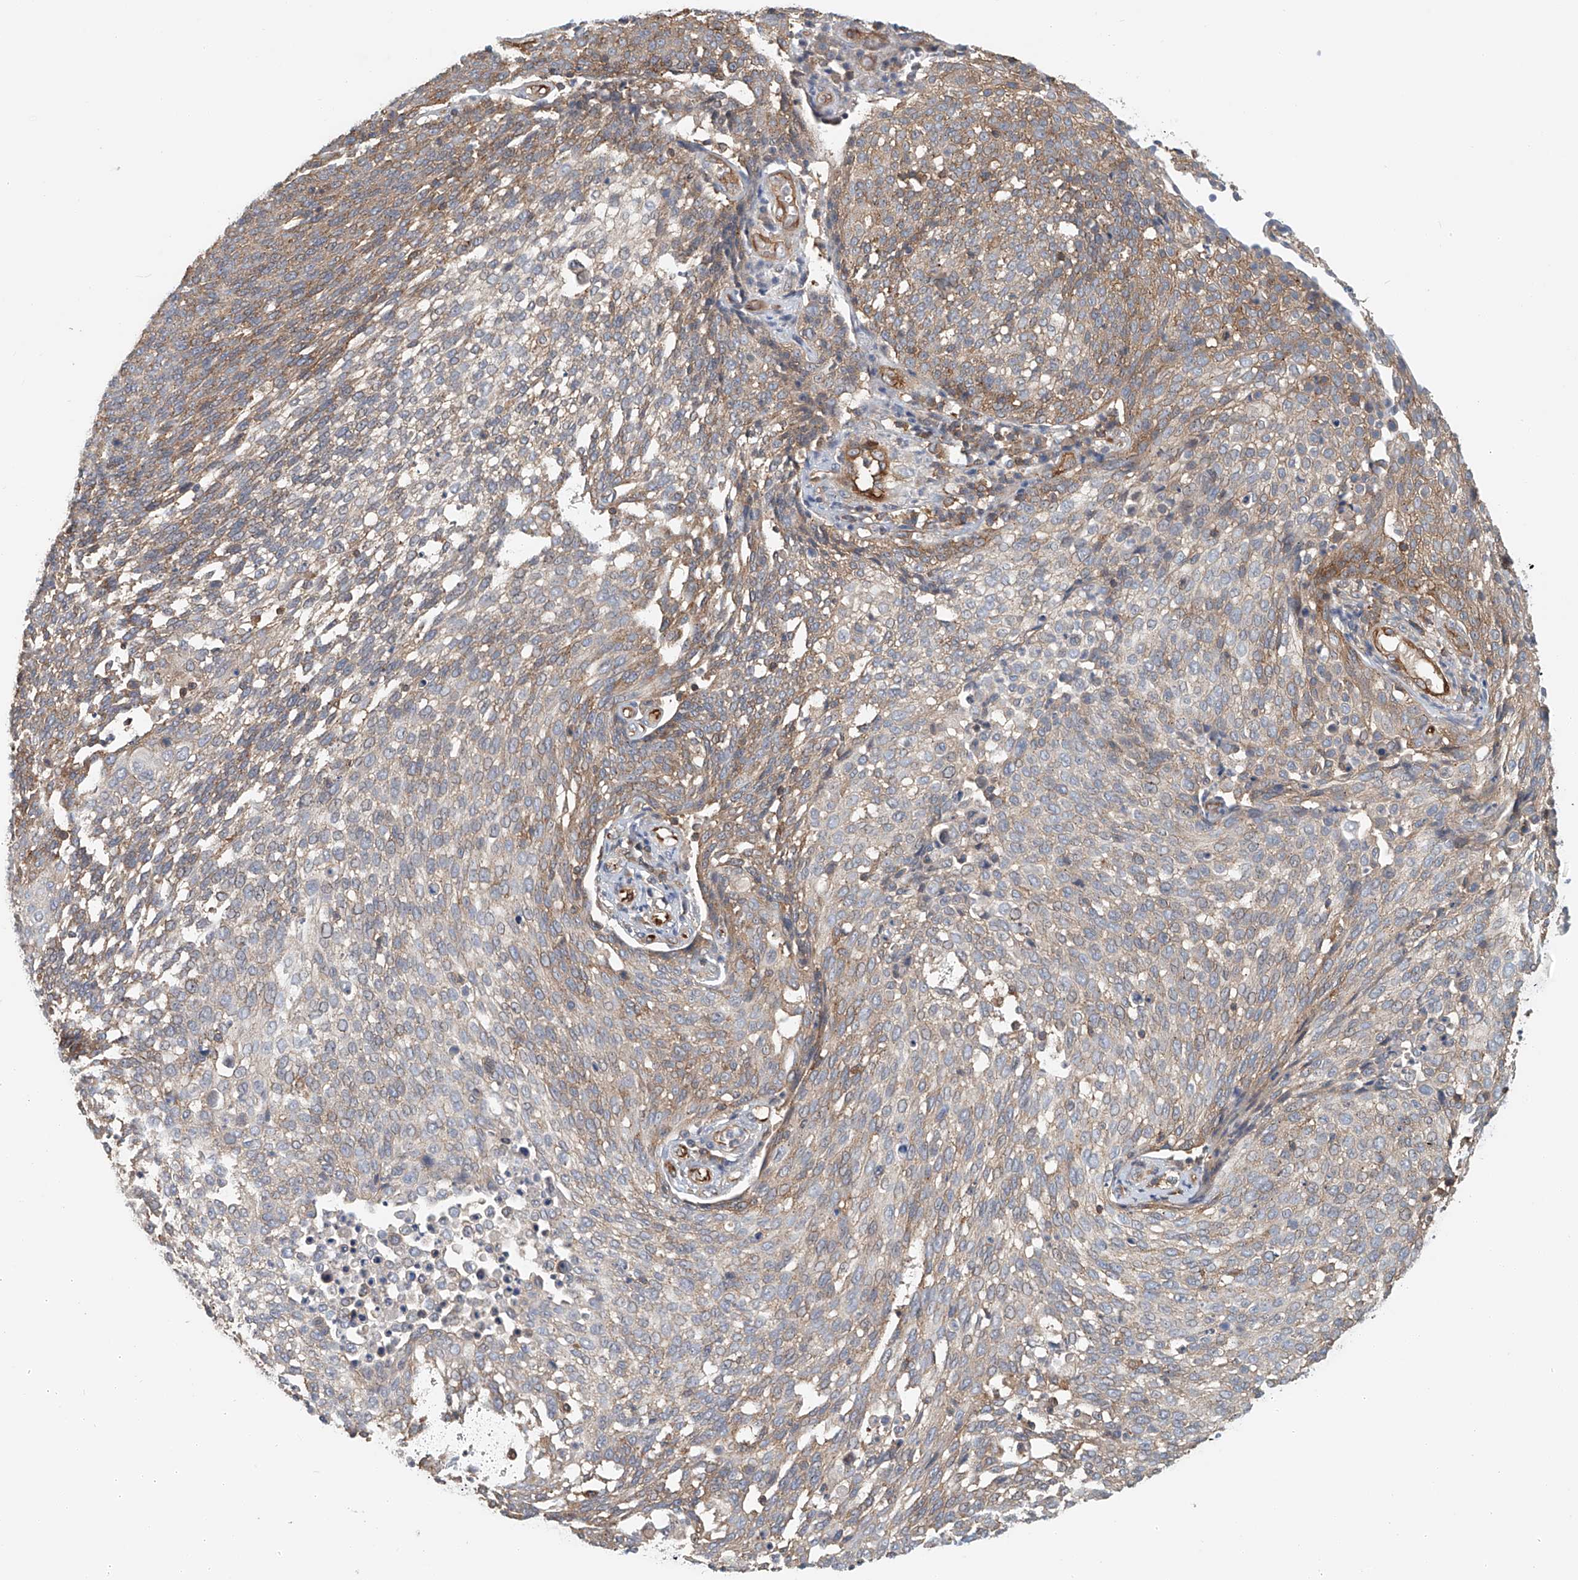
{"staining": {"intensity": "weak", "quantity": "<25%", "location": "cytoplasmic/membranous"}, "tissue": "cervical cancer", "cell_type": "Tumor cells", "image_type": "cancer", "snomed": [{"axis": "morphology", "description": "Squamous cell carcinoma, NOS"}, {"axis": "topography", "description": "Cervix"}], "caption": "DAB (3,3'-diaminobenzidine) immunohistochemical staining of human cervical squamous cell carcinoma exhibits no significant expression in tumor cells.", "gene": "FRYL", "patient": {"sex": "female", "age": 34}}